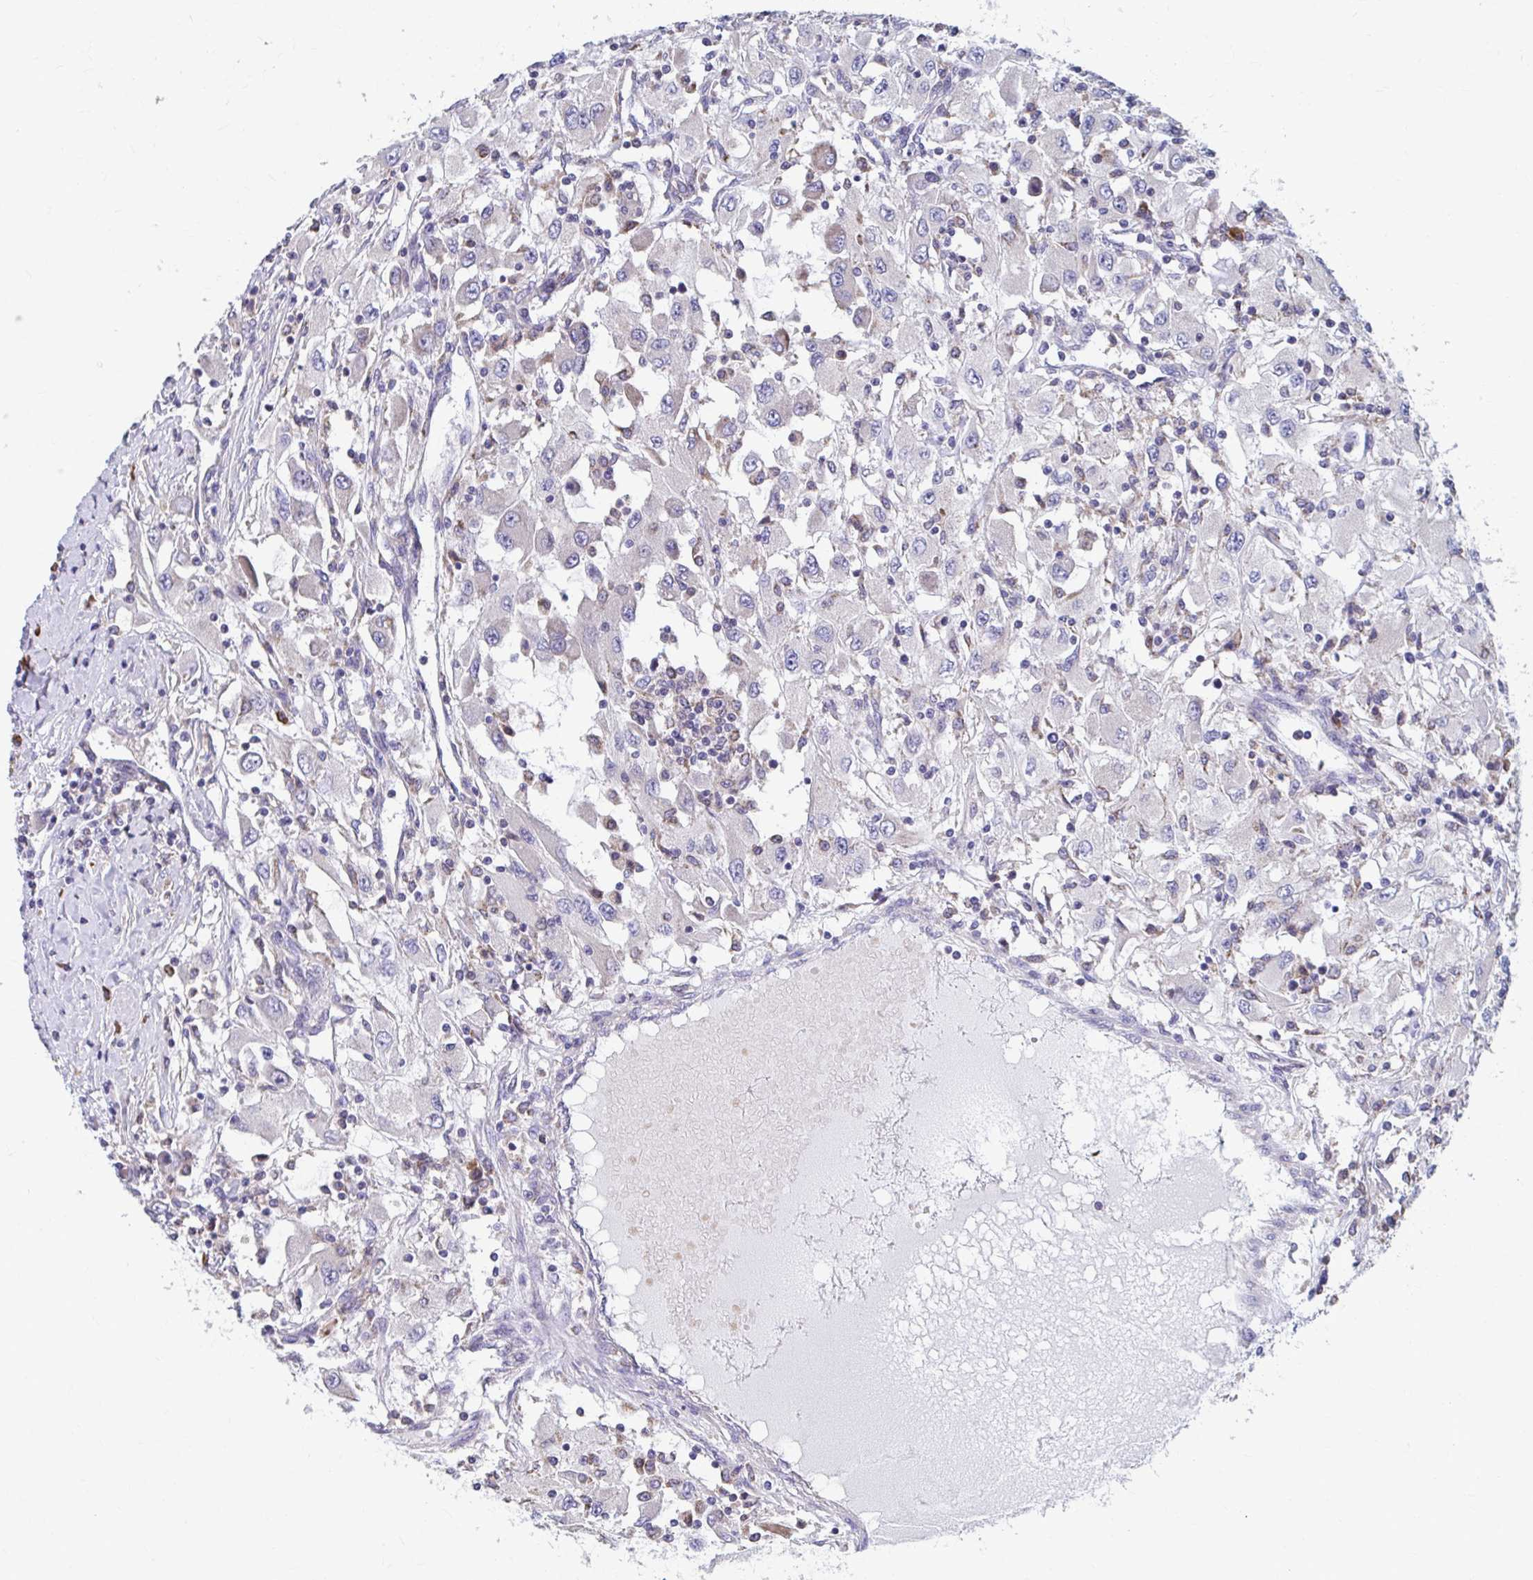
{"staining": {"intensity": "negative", "quantity": "none", "location": "none"}, "tissue": "renal cancer", "cell_type": "Tumor cells", "image_type": "cancer", "snomed": [{"axis": "morphology", "description": "Adenocarcinoma, NOS"}, {"axis": "topography", "description": "Kidney"}], "caption": "High power microscopy photomicrograph of an IHC image of renal adenocarcinoma, revealing no significant positivity in tumor cells.", "gene": "FKBP2", "patient": {"sex": "female", "age": 67}}